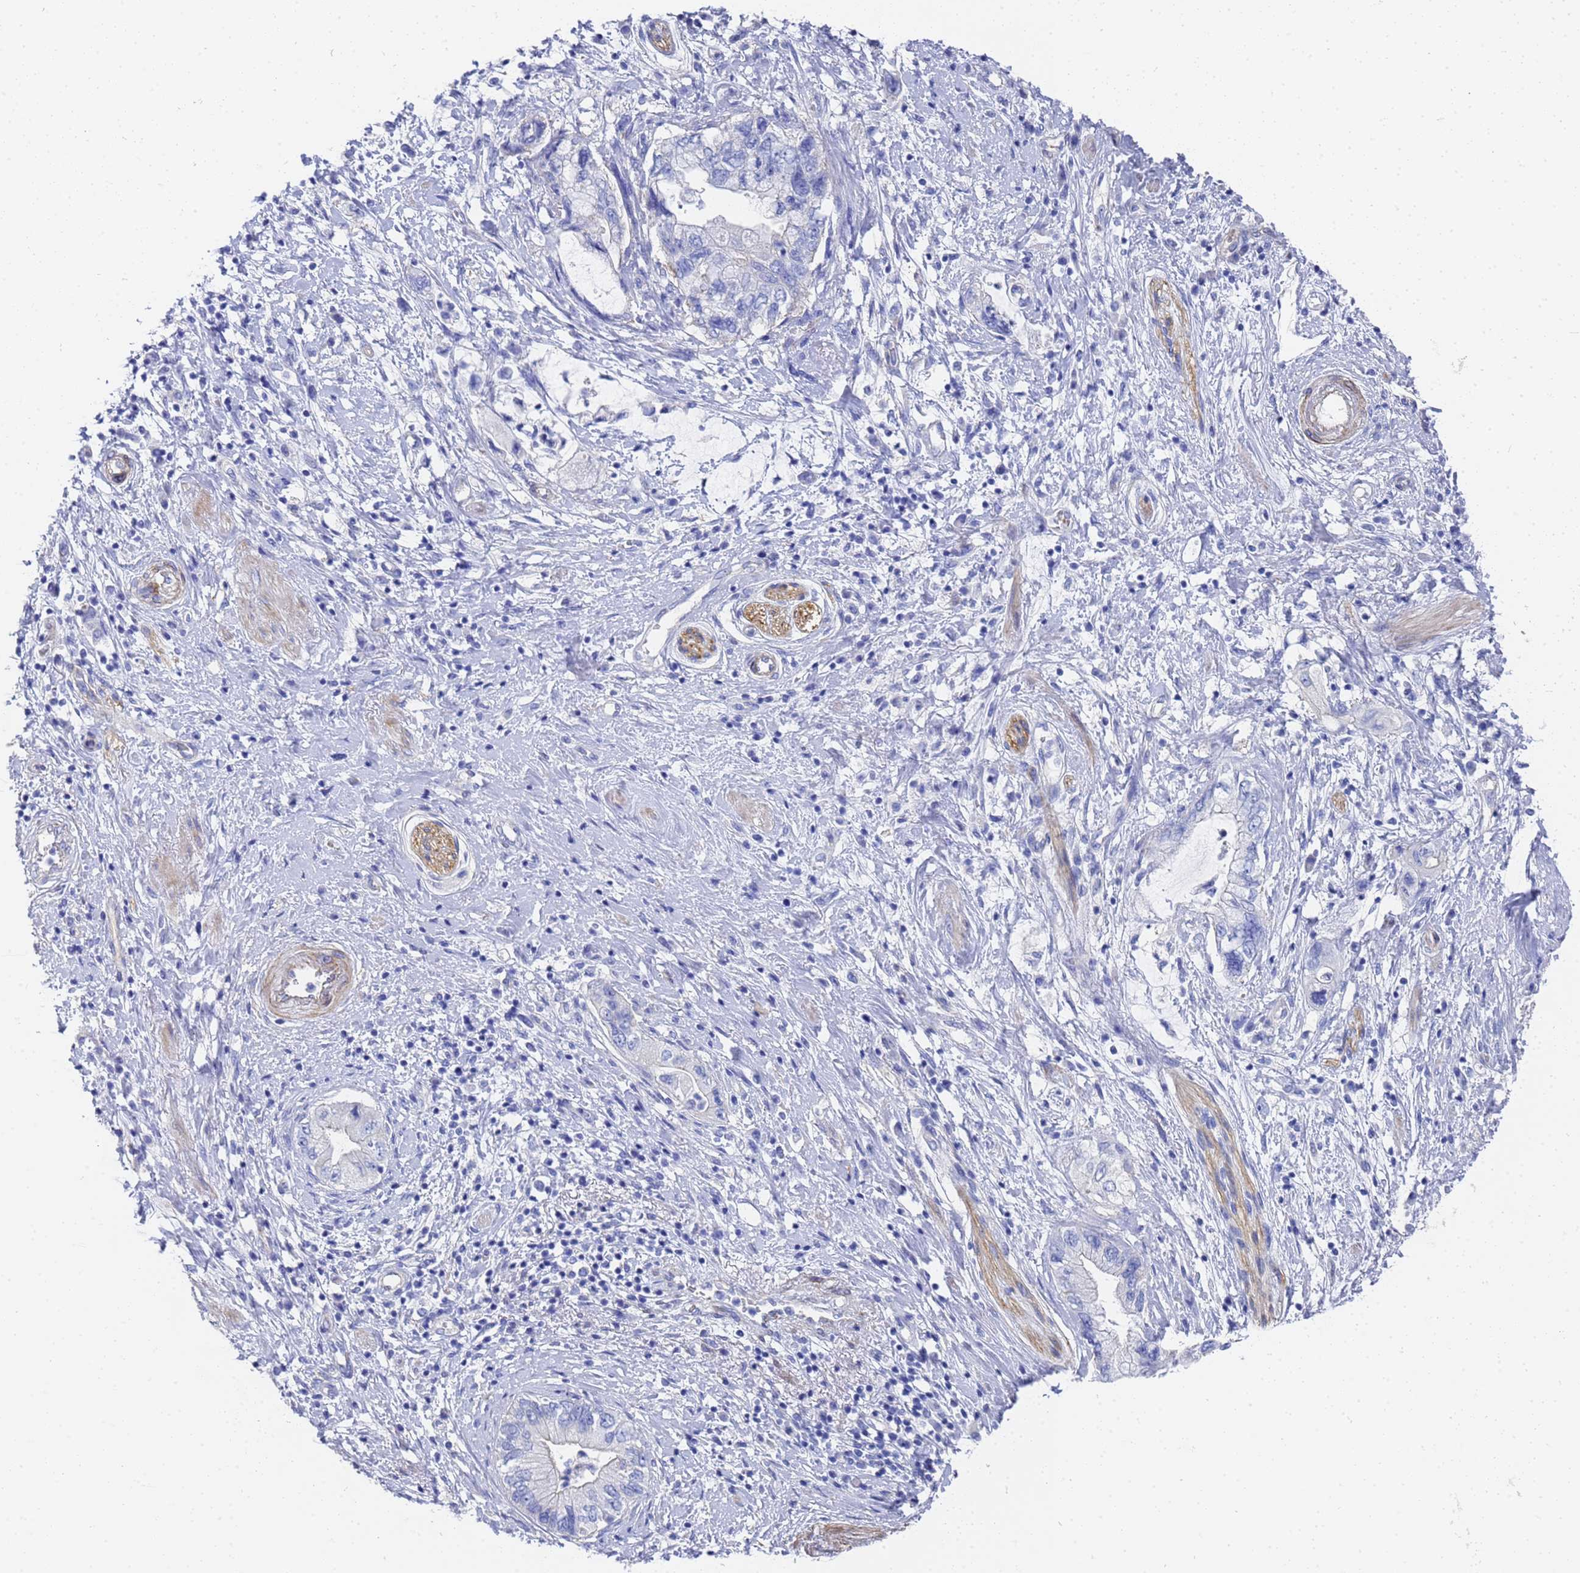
{"staining": {"intensity": "negative", "quantity": "none", "location": "none"}, "tissue": "pancreatic cancer", "cell_type": "Tumor cells", "image_type": "cancer", "snomed": [{"axis": "morphology", "description": "Adenocarcinoma, NOS"}, {"axis": "topography", "description": "Pancreas"}], "caption": "The IHC micrograph has no significant expression in tumor cells of pancreatic adenocarcinoma tissue.", "gene": "TUBB1", "patient": {"sex": "female", "age": 73}}